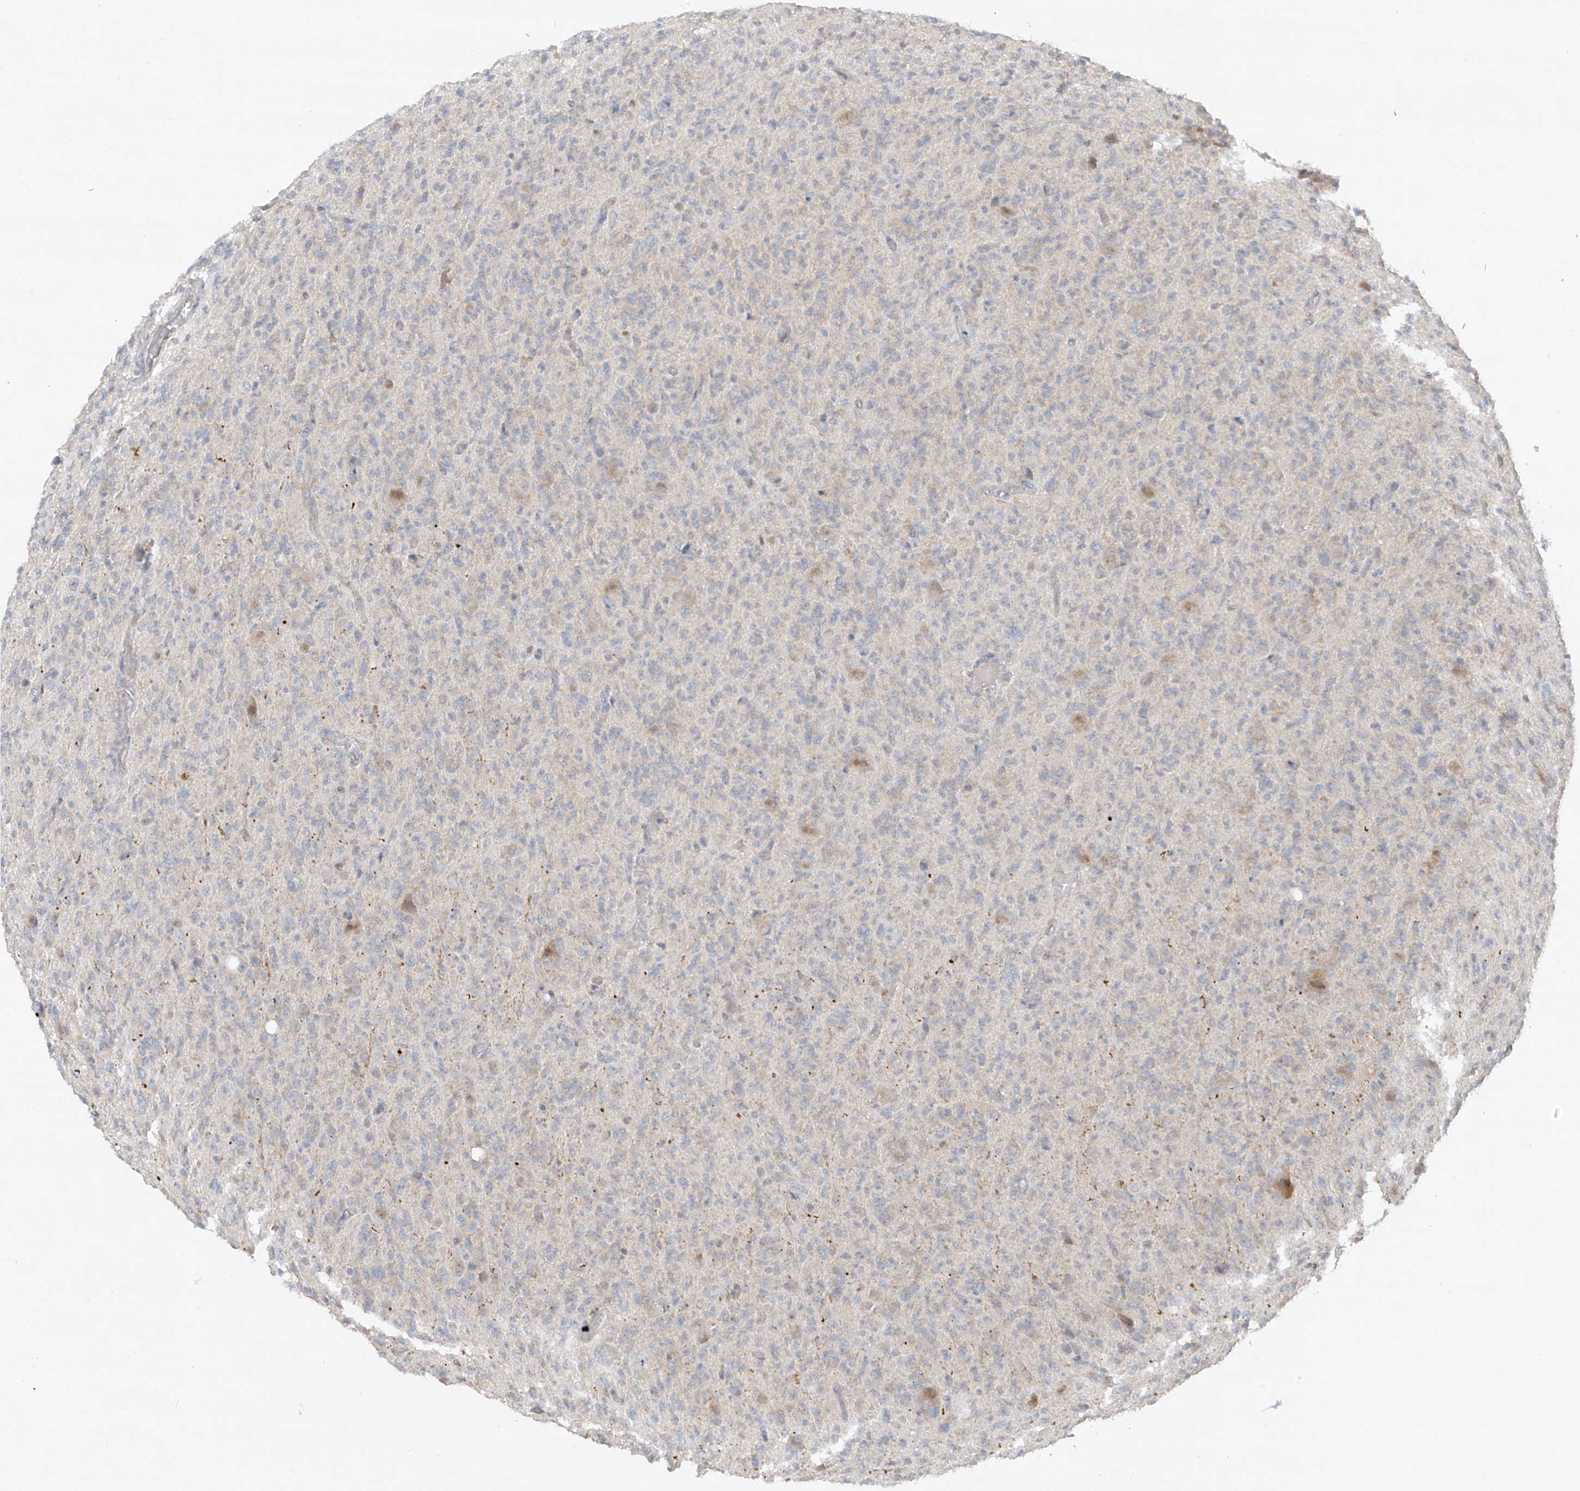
{"staining": {"intensity": "negative", "quantity": "none", "location": "none"}, "tissue": "glioma", "cell_type": "Tumor cells", "image_type": "cancer", "snomed": [{"axis": "morphology", "description": "Glioma, malignant, High grade"}, {"axis": "topography", "description": "Brain"}], "caption": "This is an immunohistochemistry micrograph of human malignant glioma (high-grade). There is no staining in tumor cells.", "gene": "ANGEL2", "patient": {"sex": "female", "age": 57}}